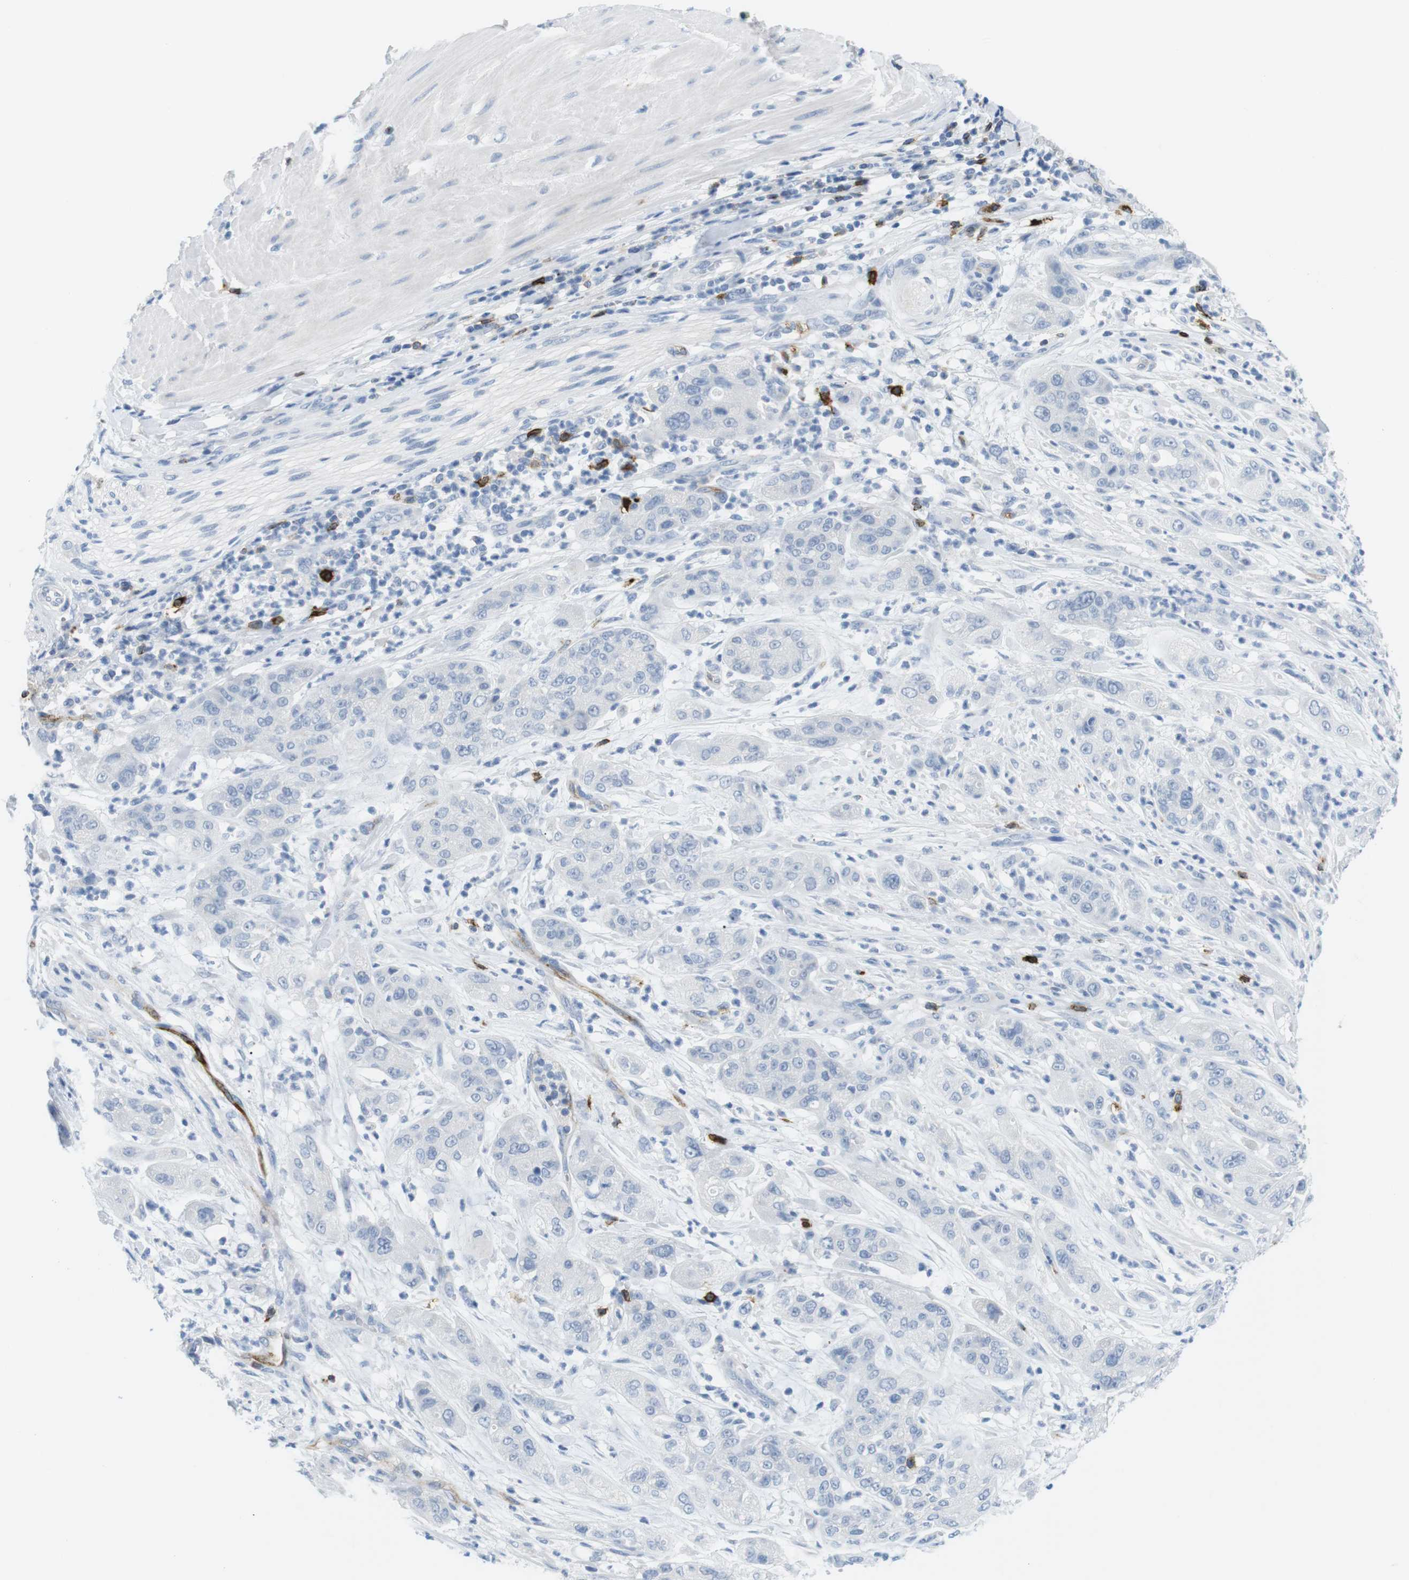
{"staining": {"intensity": "negative", "quantity": "none", "location": "none"}, "tissue": "pancreatic cancer", "cell_type": "Tumor cells", "image_type": "cancer", "snomed": [{"axis": "morphology", "description": "Adenocarcinoma, NOS"}, {"axis": "topography", "description": "Pancreas"}], "caption": "A histopathology image of human pancreatic adenocarcinoma is negative for staining in tumor cells.", "gene": "TNFRSF4", "patient": {"sex": "female", "age": 78}}